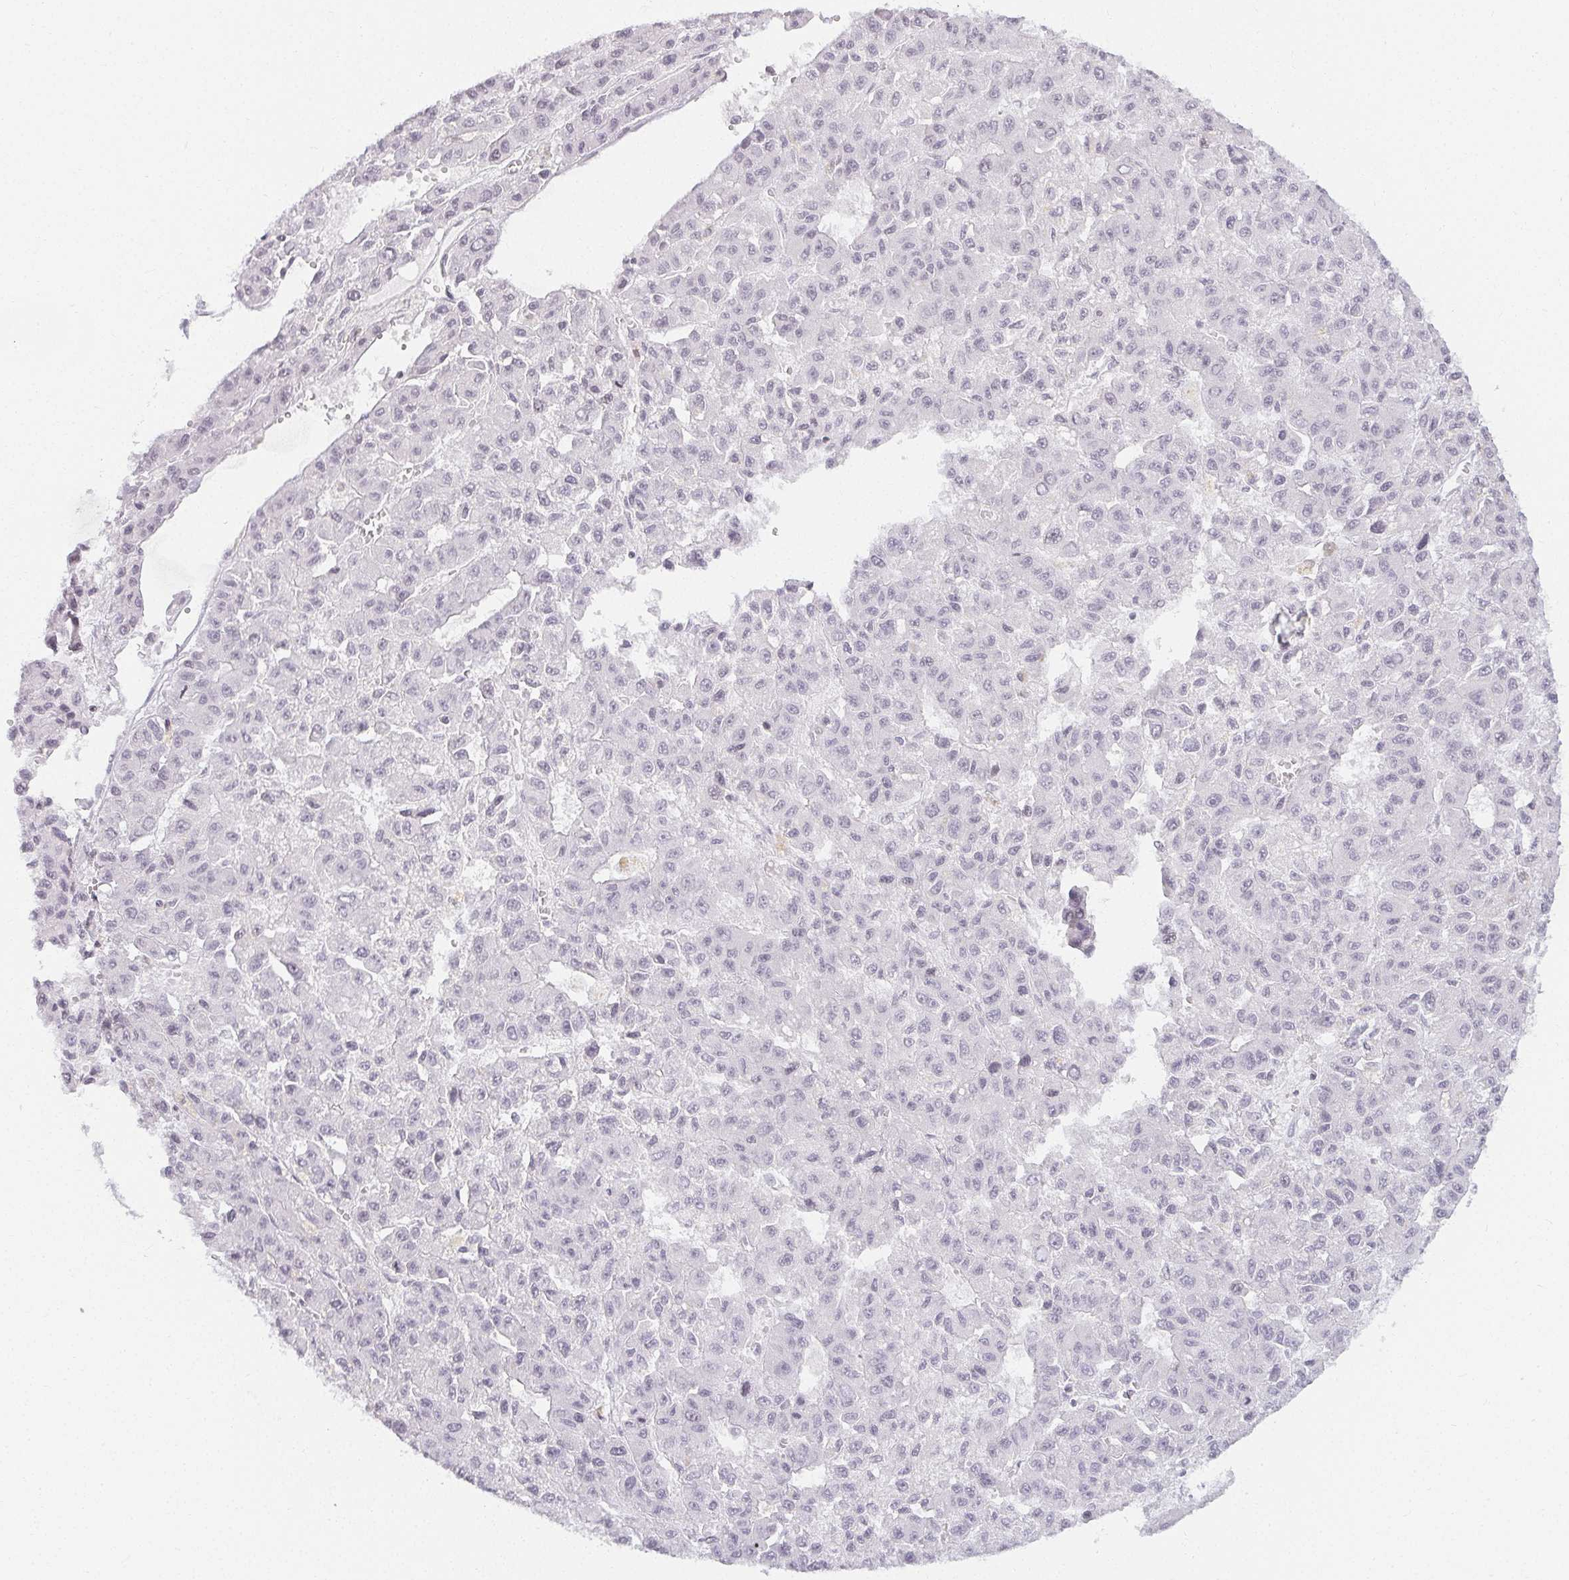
{"staining": {"intensity": "negative", "quantity": "none", "location": "none"}, "tissue": "liver cancer", "cell_type": "Tumor cells", "image_type": "cancer", "snomed": [{"axis": "morphology", "description": "Carcinoma, Hepatocellular, NOS"}, {"axis": "topography", "description": "Liver"}], "caption": "The photomicrograph displays no significant positivity in tumor cells of liver cancer (hepatocellular carcinoma).", "gene": "ACAN", "patient": {"sex": "male", "age": 70}}